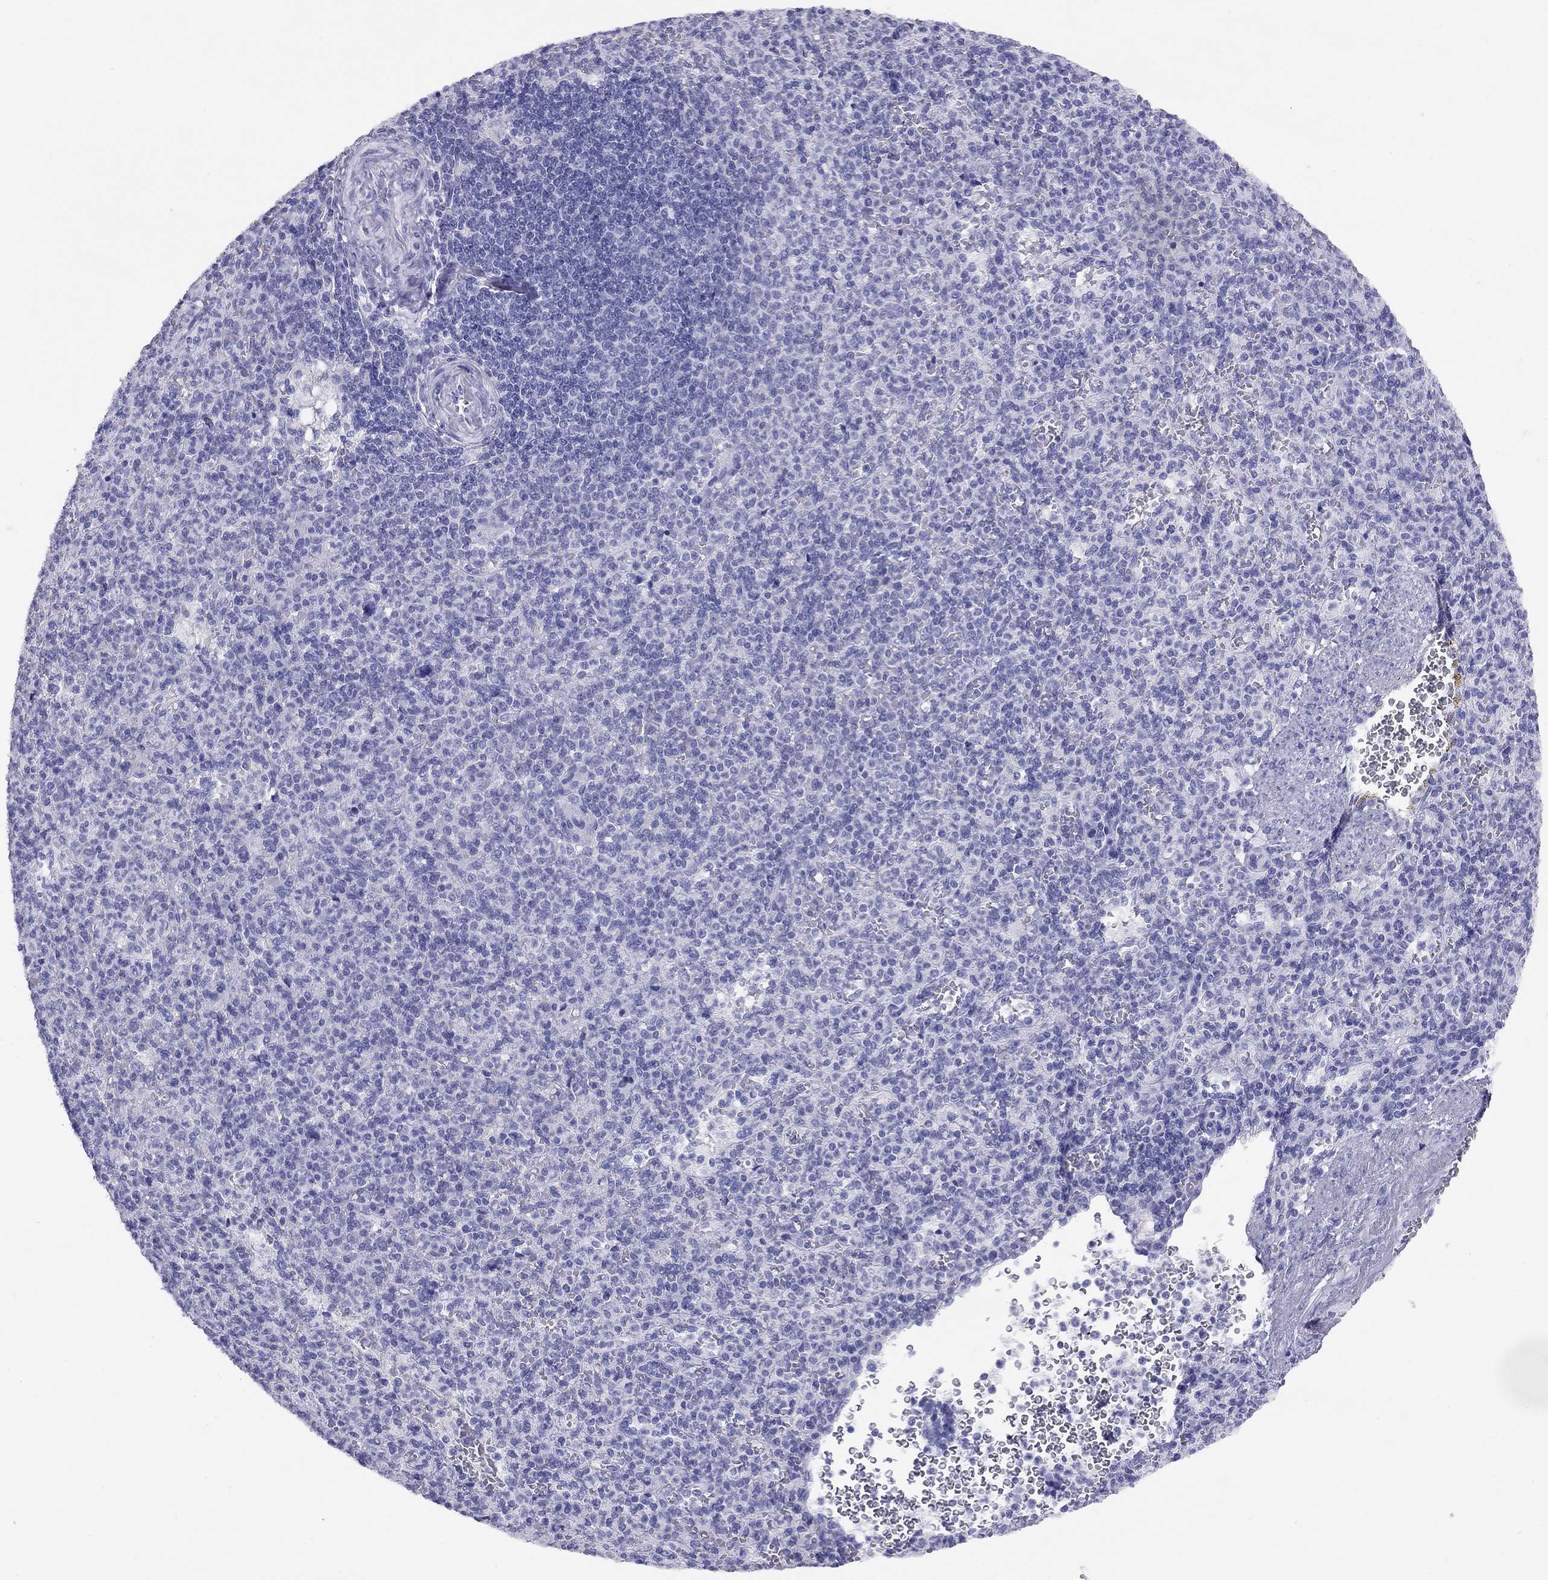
{"staining": {"intensity": "negative", "quantity": "none", "location": "none"}, "tissue": "spleen", "cell_type": "Cells in red pulp", "image_type": "normal", "snomed": [{"axis": "morphology", "description": "Normal tissue, NOS"}, {"axis": "topography", "description": "Spleen"}], "caption": "A photomicrograph of human spleen is negative for staining in cells in red pulp. (DAB immunohistochemistry (IHC) visualized using brightfield microscopy, high magnification).", "gene": "HLA", "patient": {"sex": "female", "age": 74}}